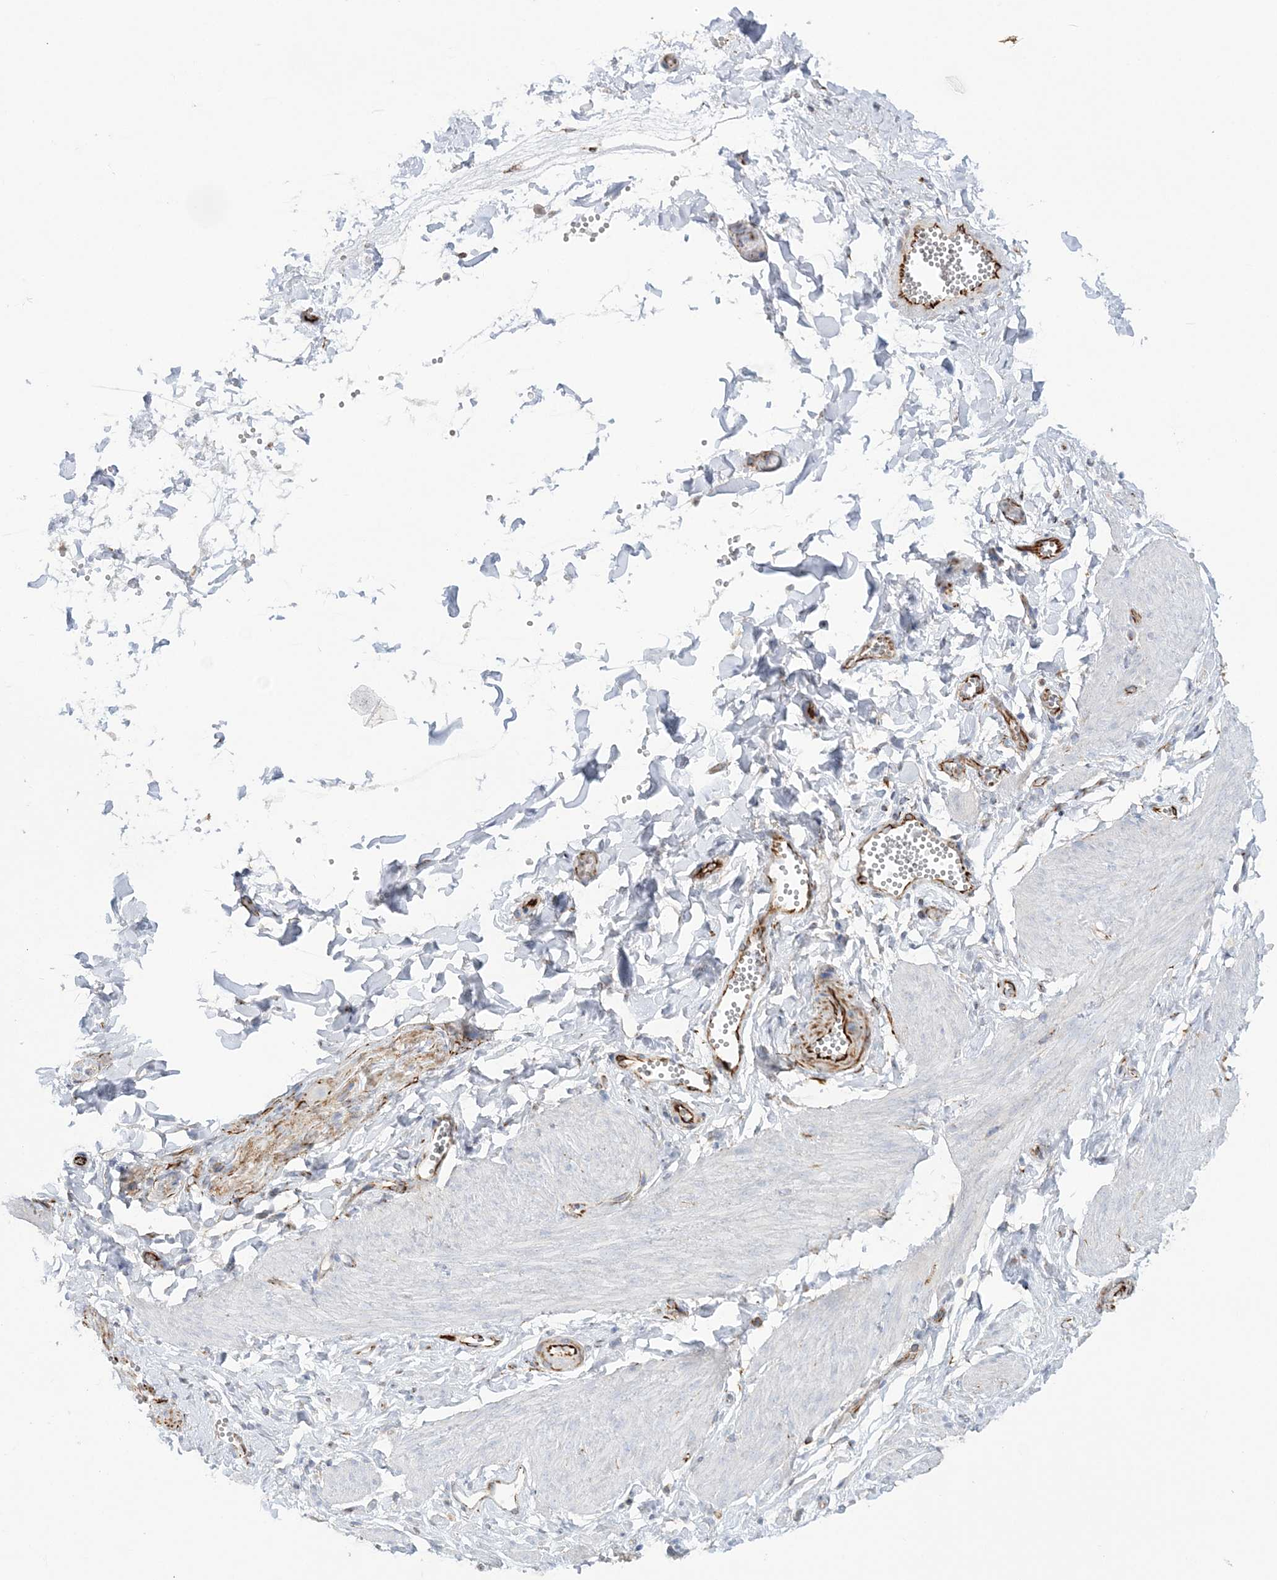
{"staining": {"intensity": "negative", "quantity": "none", "location": "none"}, "tissue": "adipose tissue", "cell_type": "Adipocytes", "image_type": "normal", "snomed": [{"axis": "morphology", "description": "Normal tissue, NOS"}, {"axis": "topography", "description": "Gallbladder"}, {"axis": "topography", "description": "Peripheral nerve tissue"}], "caption": "Adipocytes are negative for brown protein staining in benign adipose tissue. (DAB immunohistochemistry (IHC) visualized using brightfield microscopy, high magnification).", "gene": "PPIL6", "patient": {"sex": "male", "age": 38}}